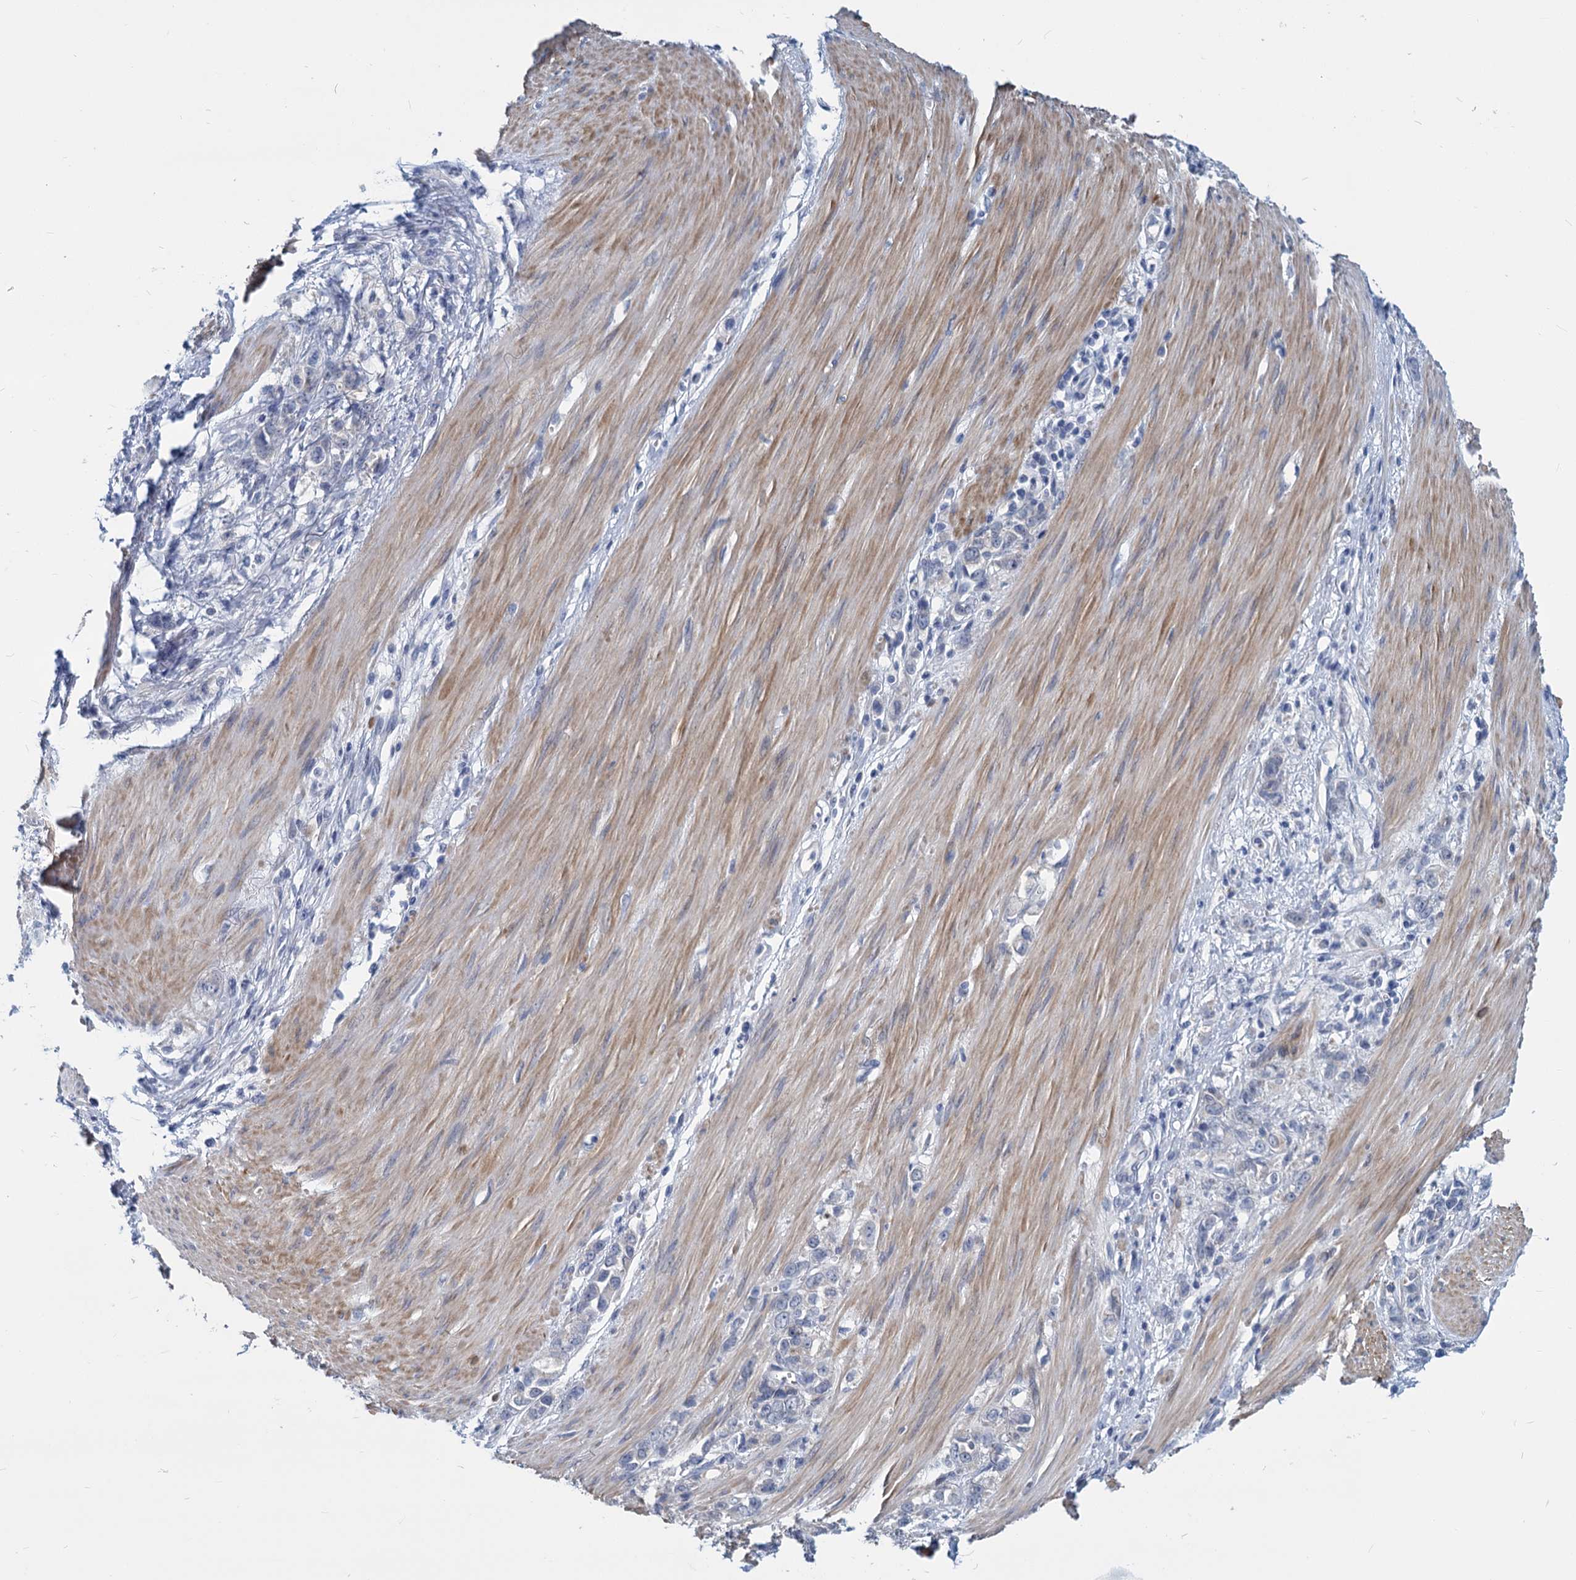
{"staining": {"intensity": "negative", "quantity": "none", "location": "none"}, "tissue": "stomach cancer", "cell_type": "Tumor cells", "image_type": "cancer", "snomed": [{"axis": "morphology", "description": "Adenocarcinoma, NOS"}, {"axis": "topography", "description": "Stomach"}], "caption": "Tumor cells are negative for protein expression in human stomach cancer.", "gene": "GSTM3", "patient": {"sex": "female", "age": 76}}